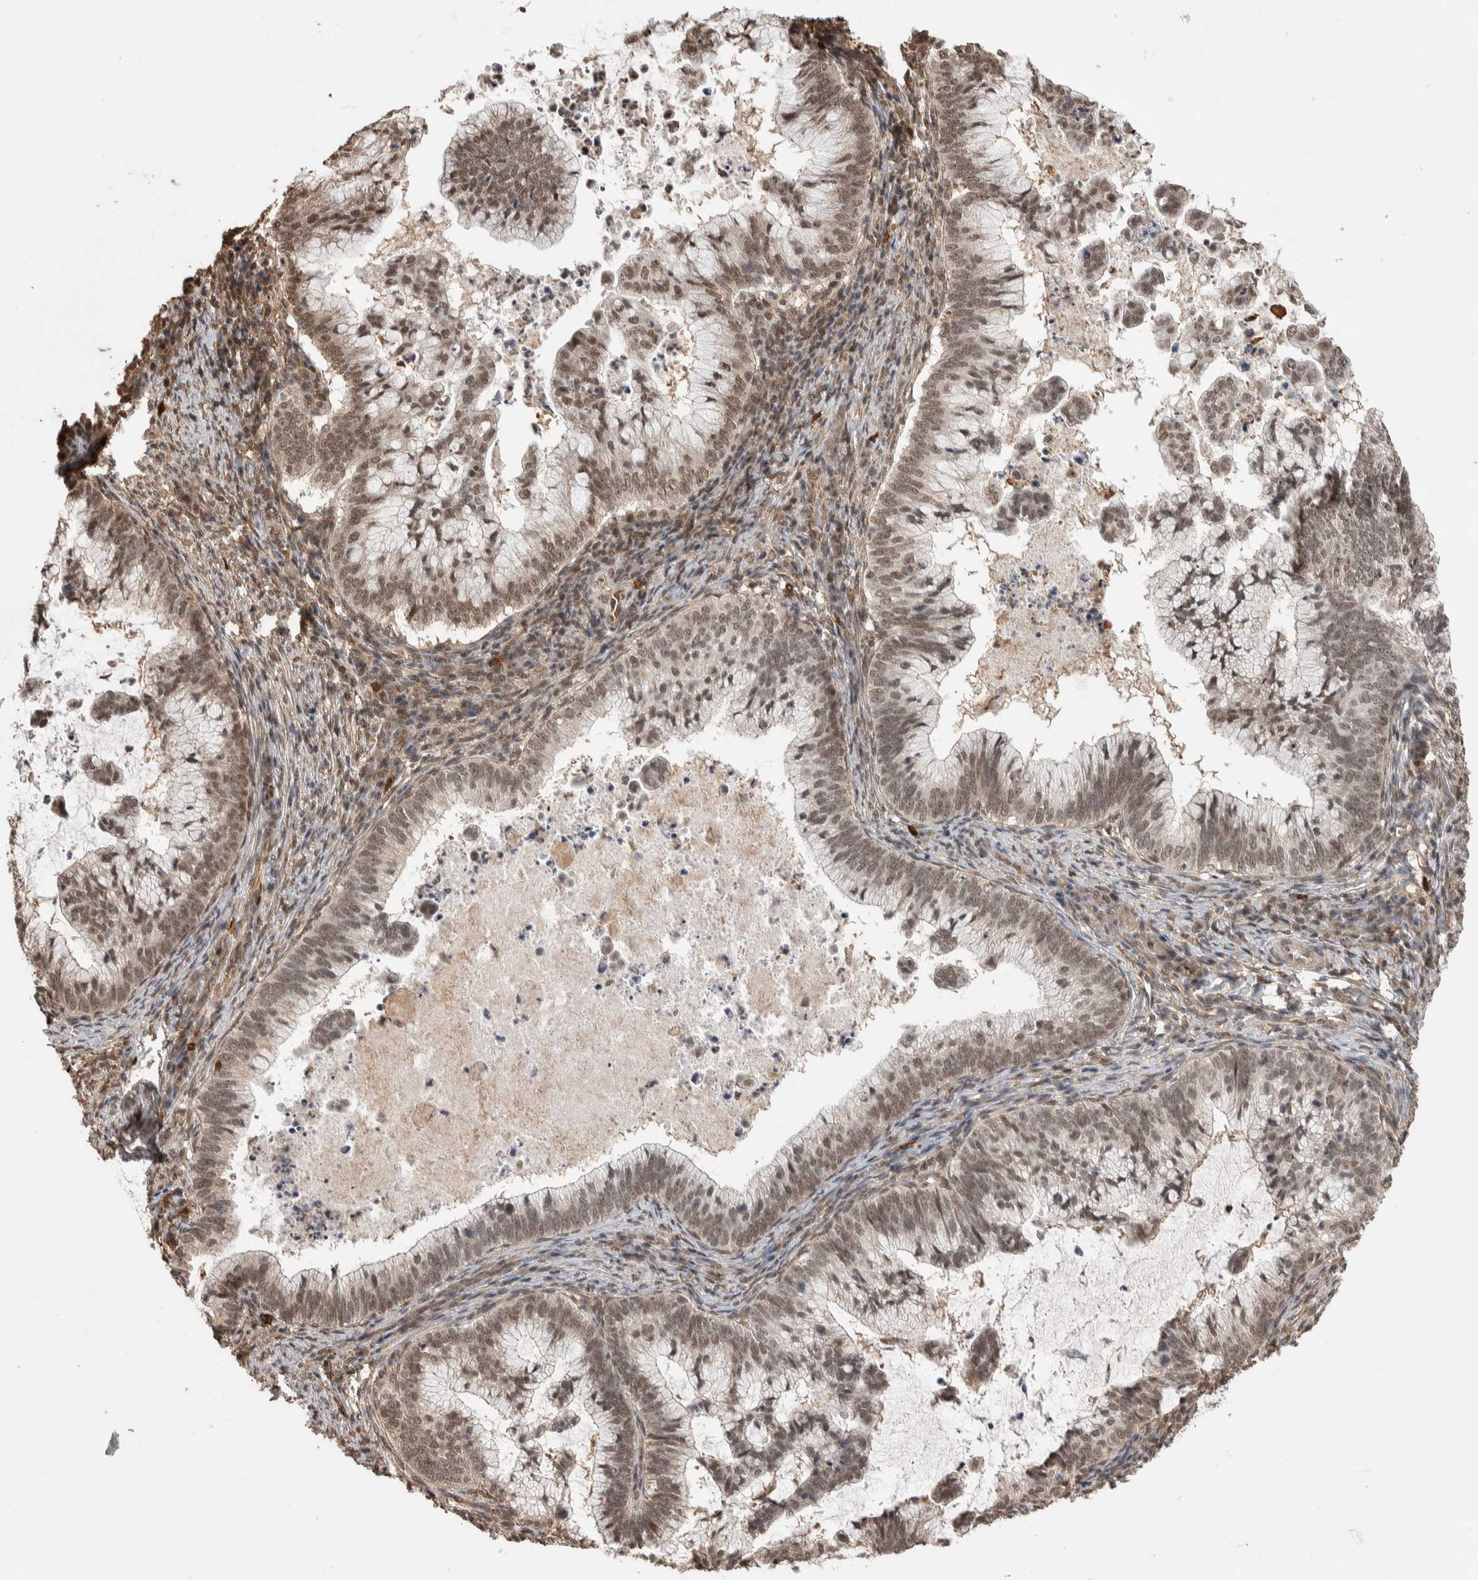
{"staining": {"intensity": "moderate", "quantity": ">75%", "location": "nuclear"}, "tissue": "cervical cancer", "cell_type": "Tumor cells", "image_type": "cancer", "snomed": [{"axis": "morphology", "description": "Adenocarcinoma, NOS"}, {"axis": "topography", "description": "Cervix"}], "caption": "Moderate nuclear positivity for a protein is identified in approximately >75% of tumor cells of cervical cancer using IHC.", "gene": "ZNF592", "patient": {"sex": "female", "age": 36}}